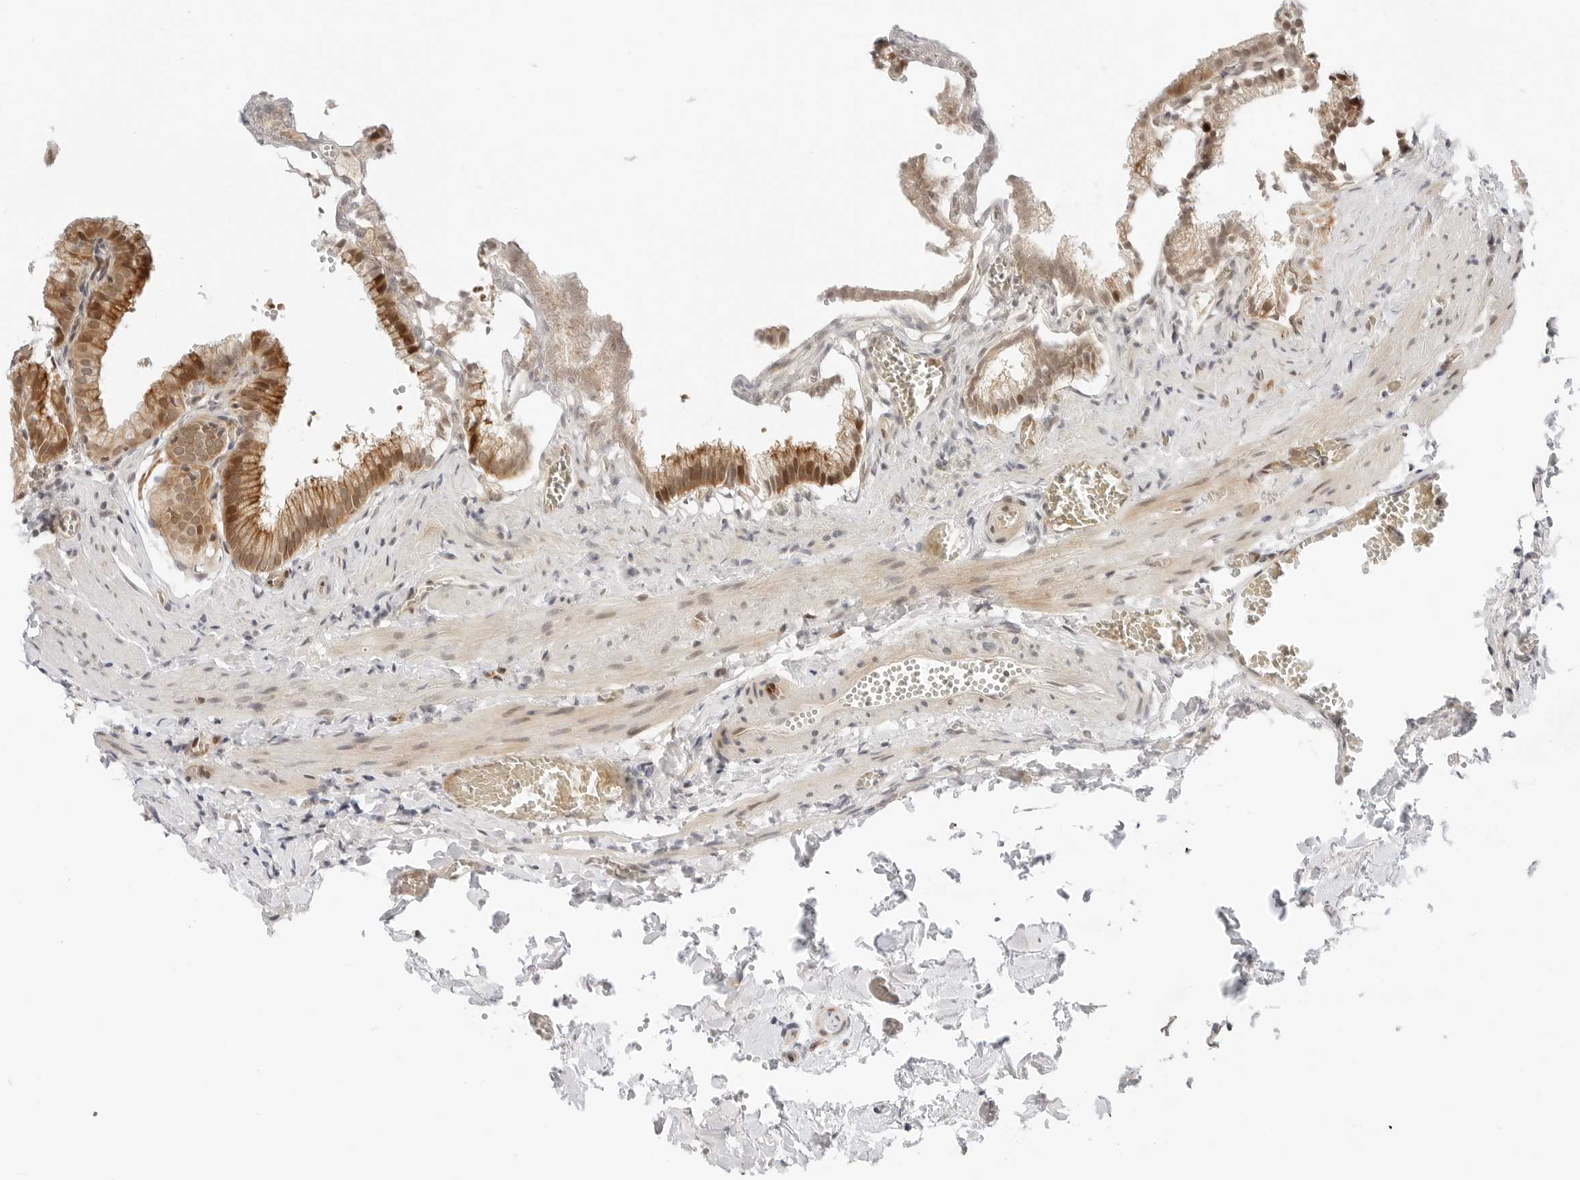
{"staining": {"intensity": "strong", "quantity": ">75%", "location": "cytoplasmic/membranous"}, "tissue": "gallbladder", "cell_type": "Glandular cells", "image_type": "normal", "snomed": [{"axis": "morphology", "description": "Normal tissue, NOS"}, {"axis": "topography", "description": "Gallbladder"}], "caption": "IHC micrograph of benign gallbladder: gallbladder stained using immunohistochemistry reveals high levels of strong protein expression localized specifically in the cytoplasmic/membranous of glandular cells, appearing as a cytoplasmic/membranous brown color.", "gene": "ZNF613", "patient": {"sex": "male", "age": 38}}